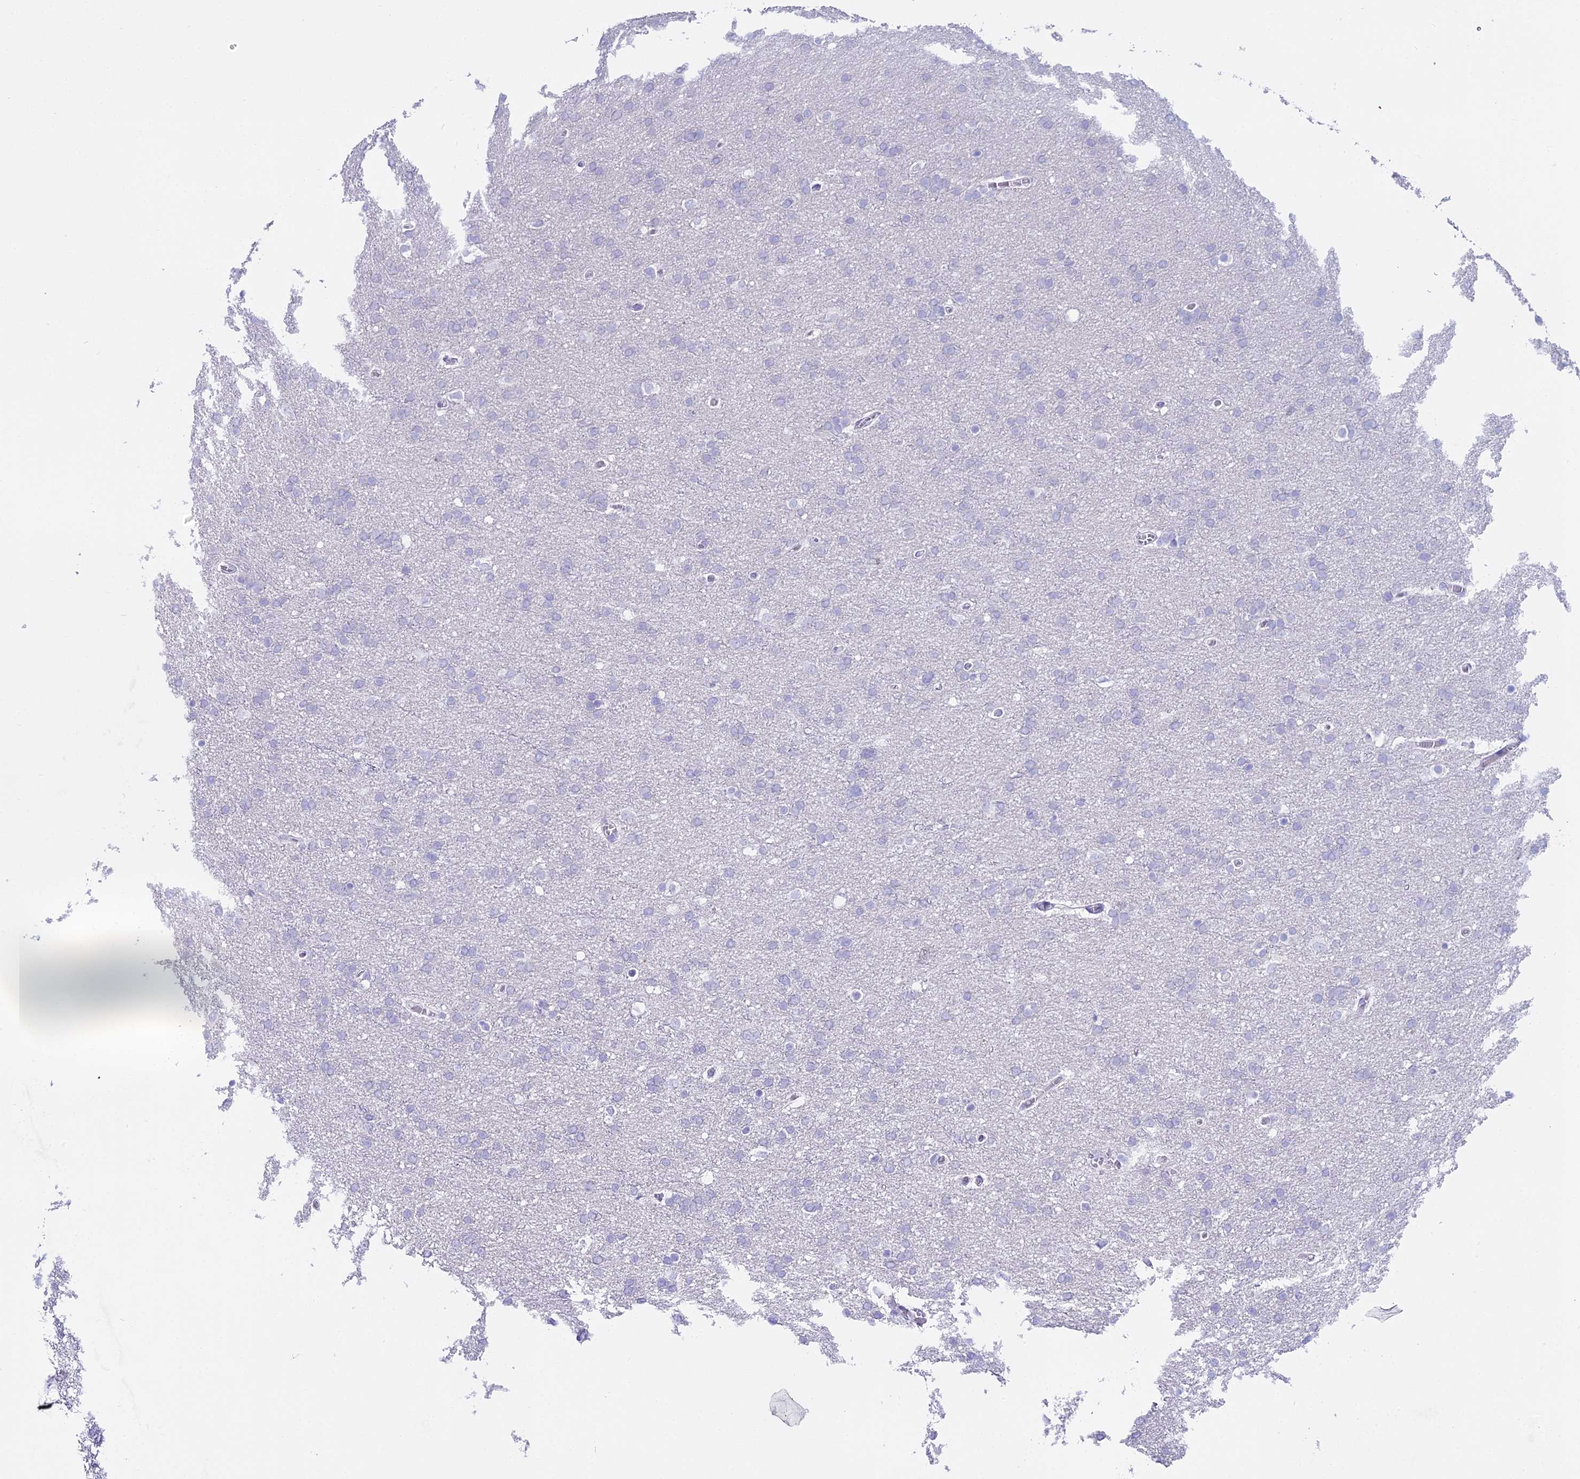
{"staining": {"intensity": "negative", "quantity": "none", "location": "none"}, "tissue": "glioma", "cell_type": "Tumor cells", "image_type": "cancer", "snomed": [{"axis": "morphology", "description": "Glioma, malignant, High grade"}, {"axis": "topography", "description": "Cerebral cortex"}], "caption": "Tumor cells are negative for protein expression in human glioma.", "gene": "ALPP", "patient": {"sex": "female", "age": 36}}